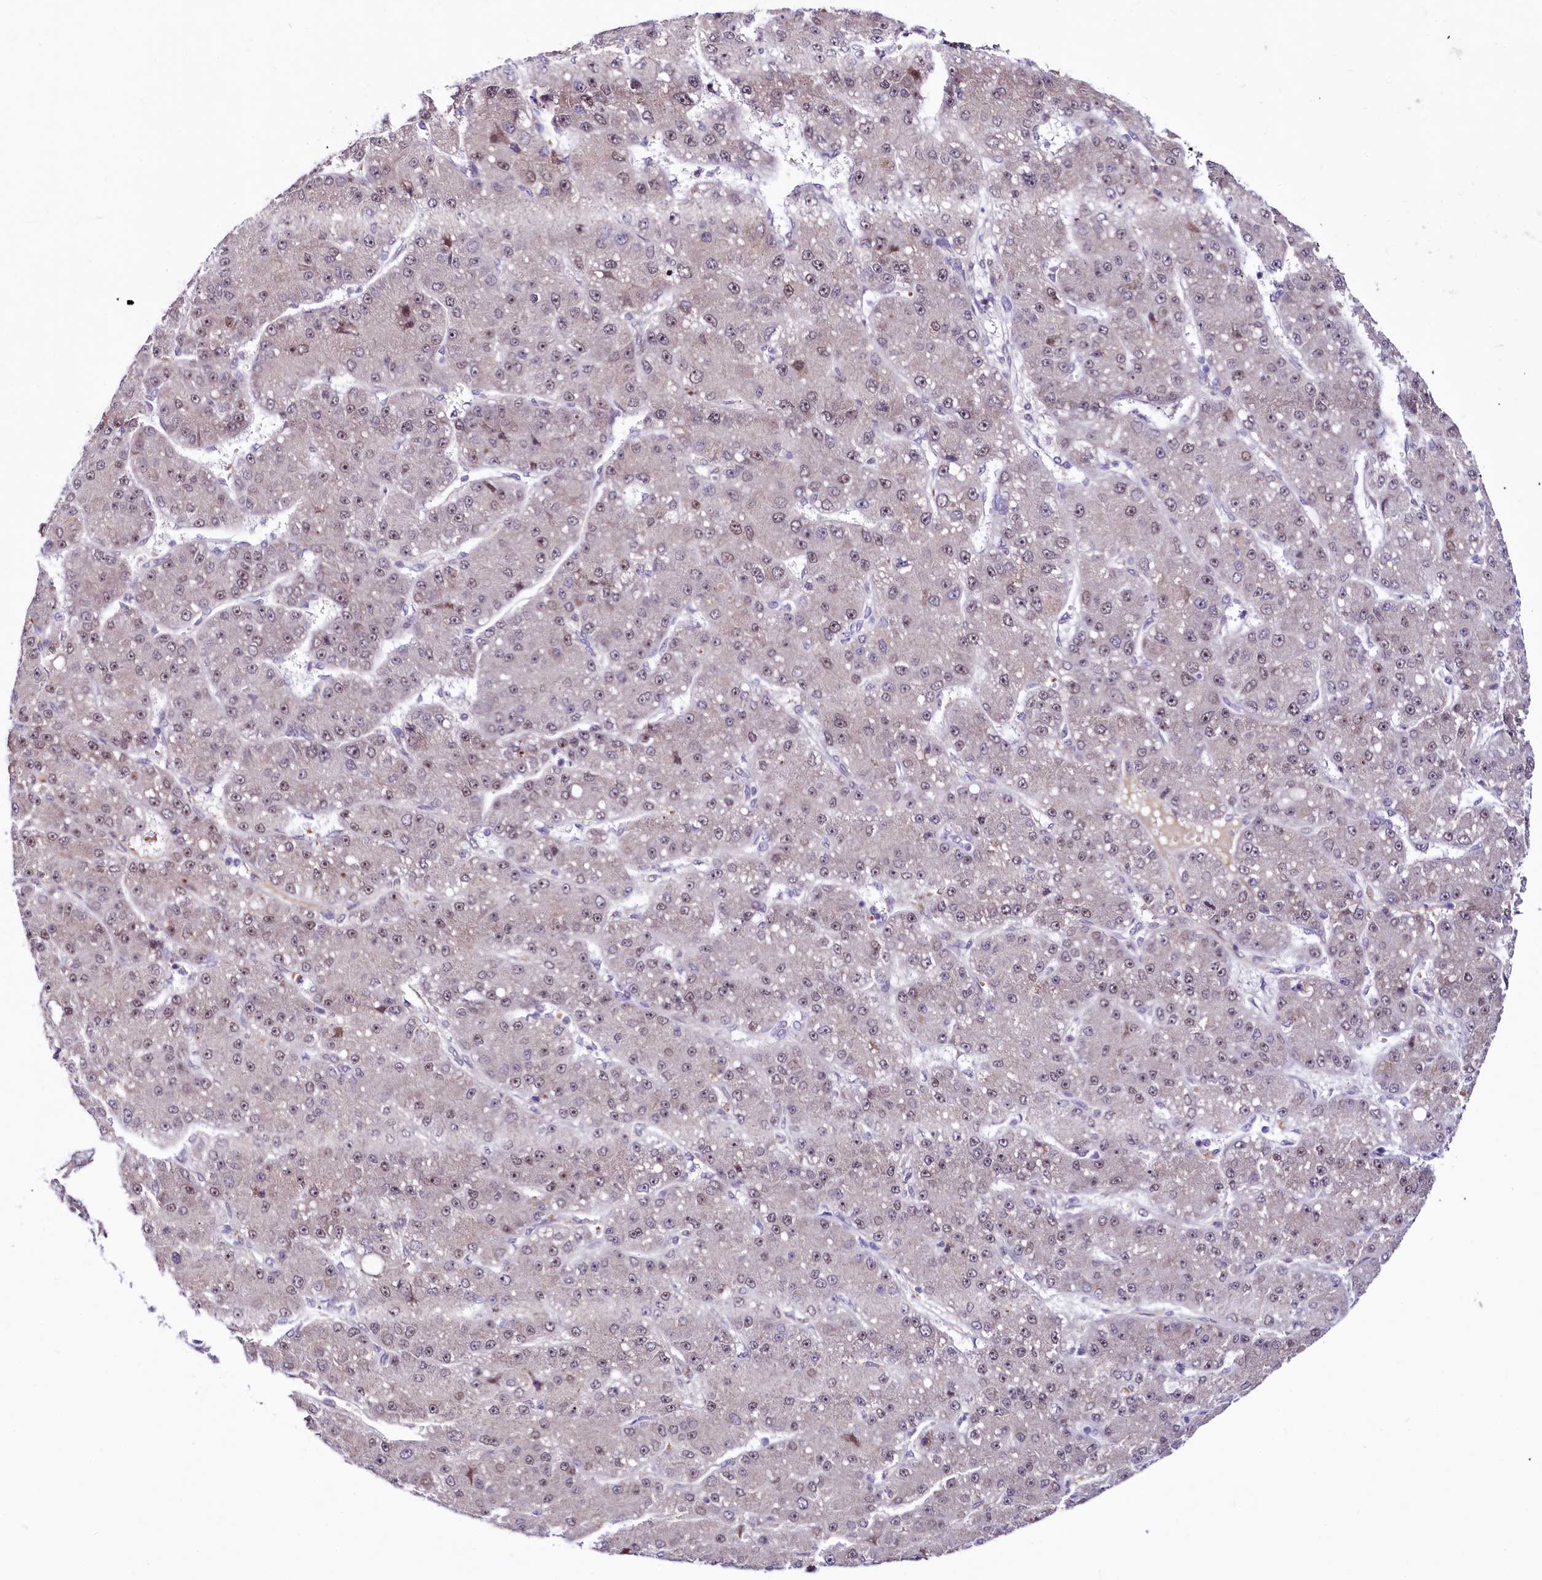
{"staining": {"intensity": "weak", "quantity": ">75%", "location": "cytoplasmic/membranous,nuclear"}, "tissue": "liver cancer", "cell_type": "Tumor cells", "image_type": "cancer", "snomed": [{"axis": "morphology", "description": "Carcinoma, Hepatocellular, NOS"}, {"axis": "topography", "description": "Liver"}], "caption": "Immunohistochemical staining of human hepatocellular carcinoma (liver) reveals weak cytoplasmic/membranous and nuclear protein staining in approximately >75% of tumor cells.", "gene": "LEUTX", "patient": {"sex": "male", "age": 67}}